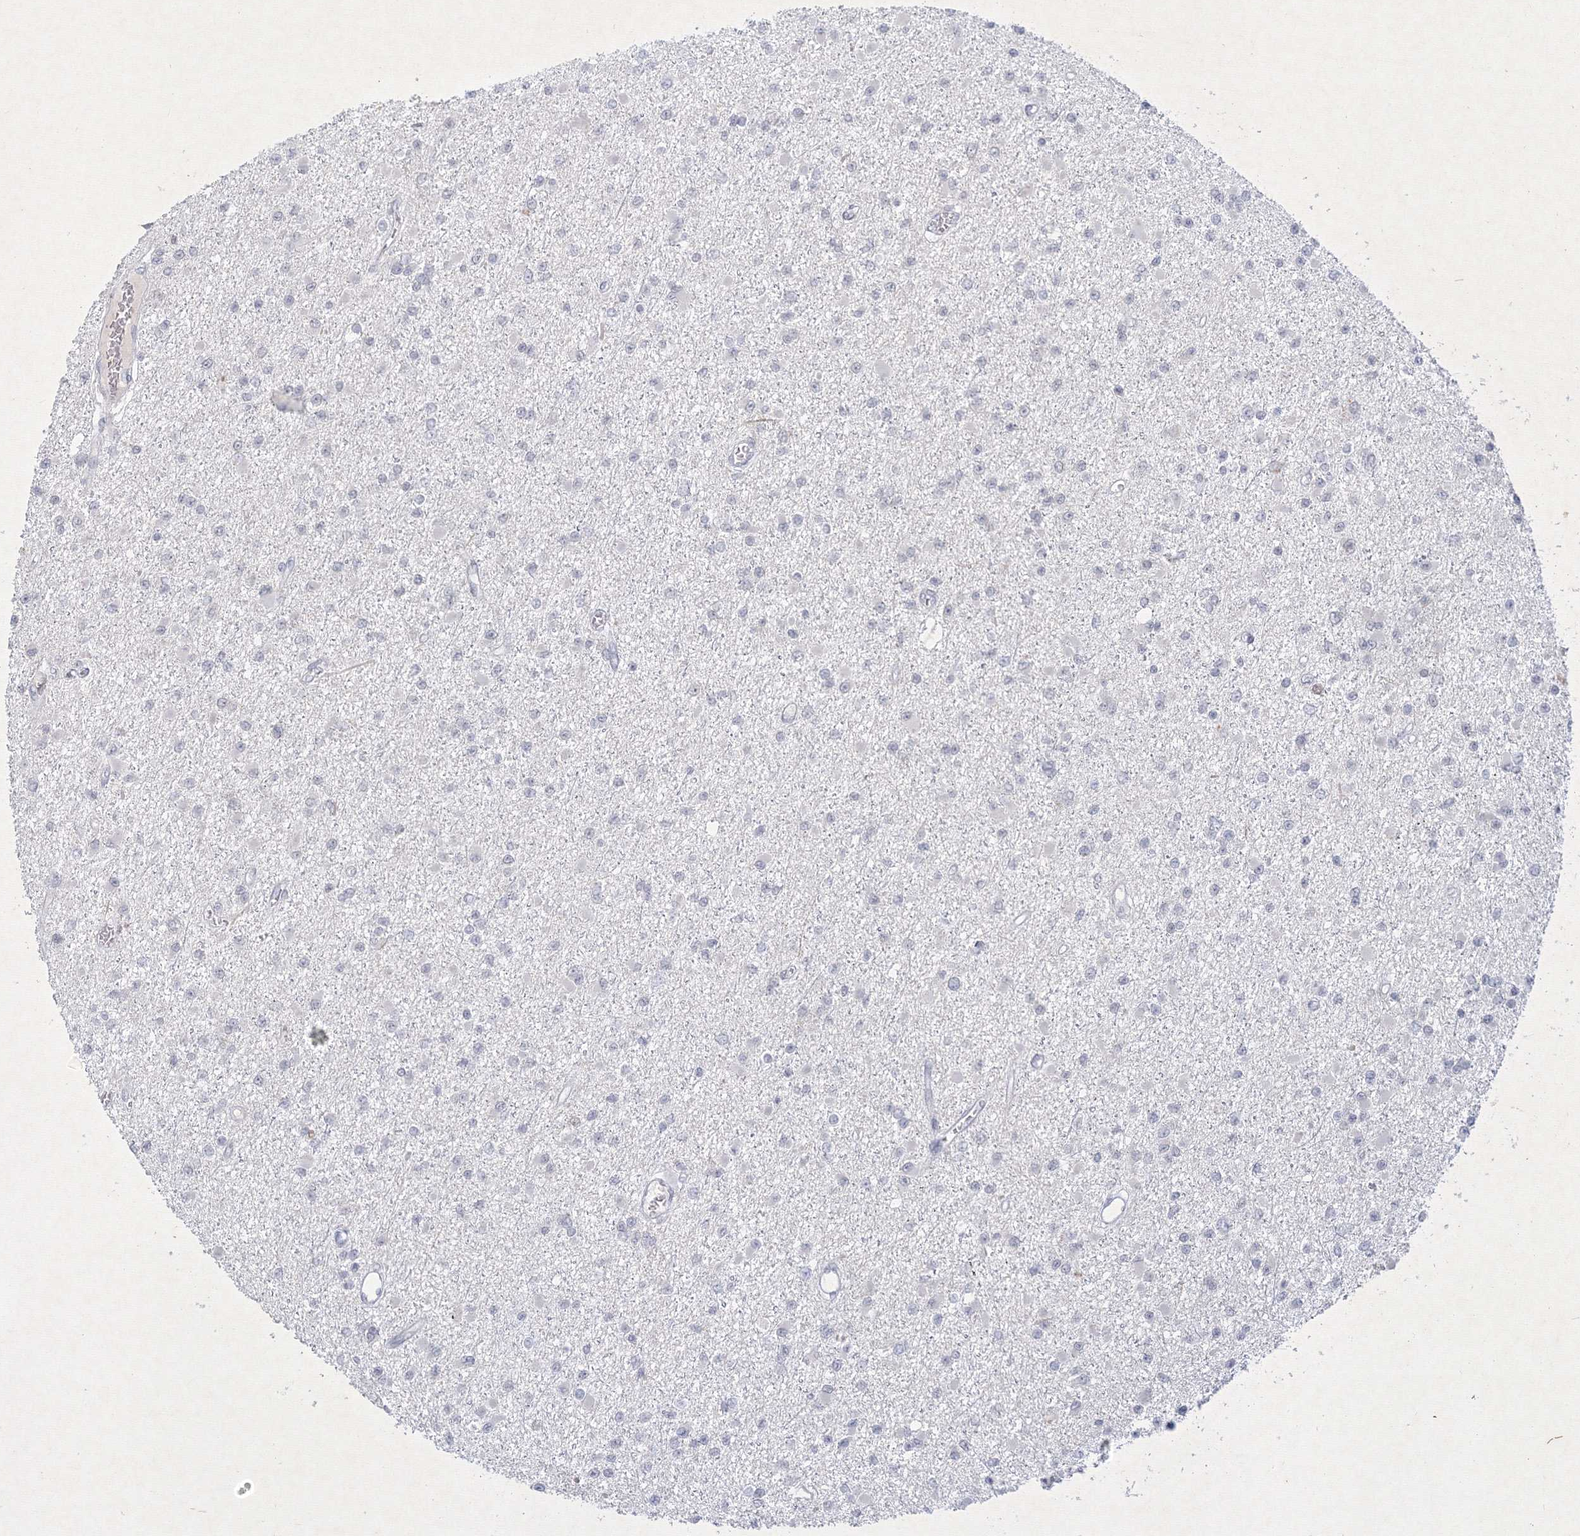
{"staining": {"intensity": "negative", "quantity": "none", "location": "none"}, "tissue": "glioma", "cell_type": "Tumor cells", "image_type": "cancer", "snomed": [{"axis": "morphology", "description": "Glioma, malignant, Low grade"}, {"axis": "topography", "description": "Brain"}], "caption": "A histopathology image of human glioma is negative for staining in tumor cells.", "gene": "NXPE3", "patient": {"sex": "female", "age": 22}}